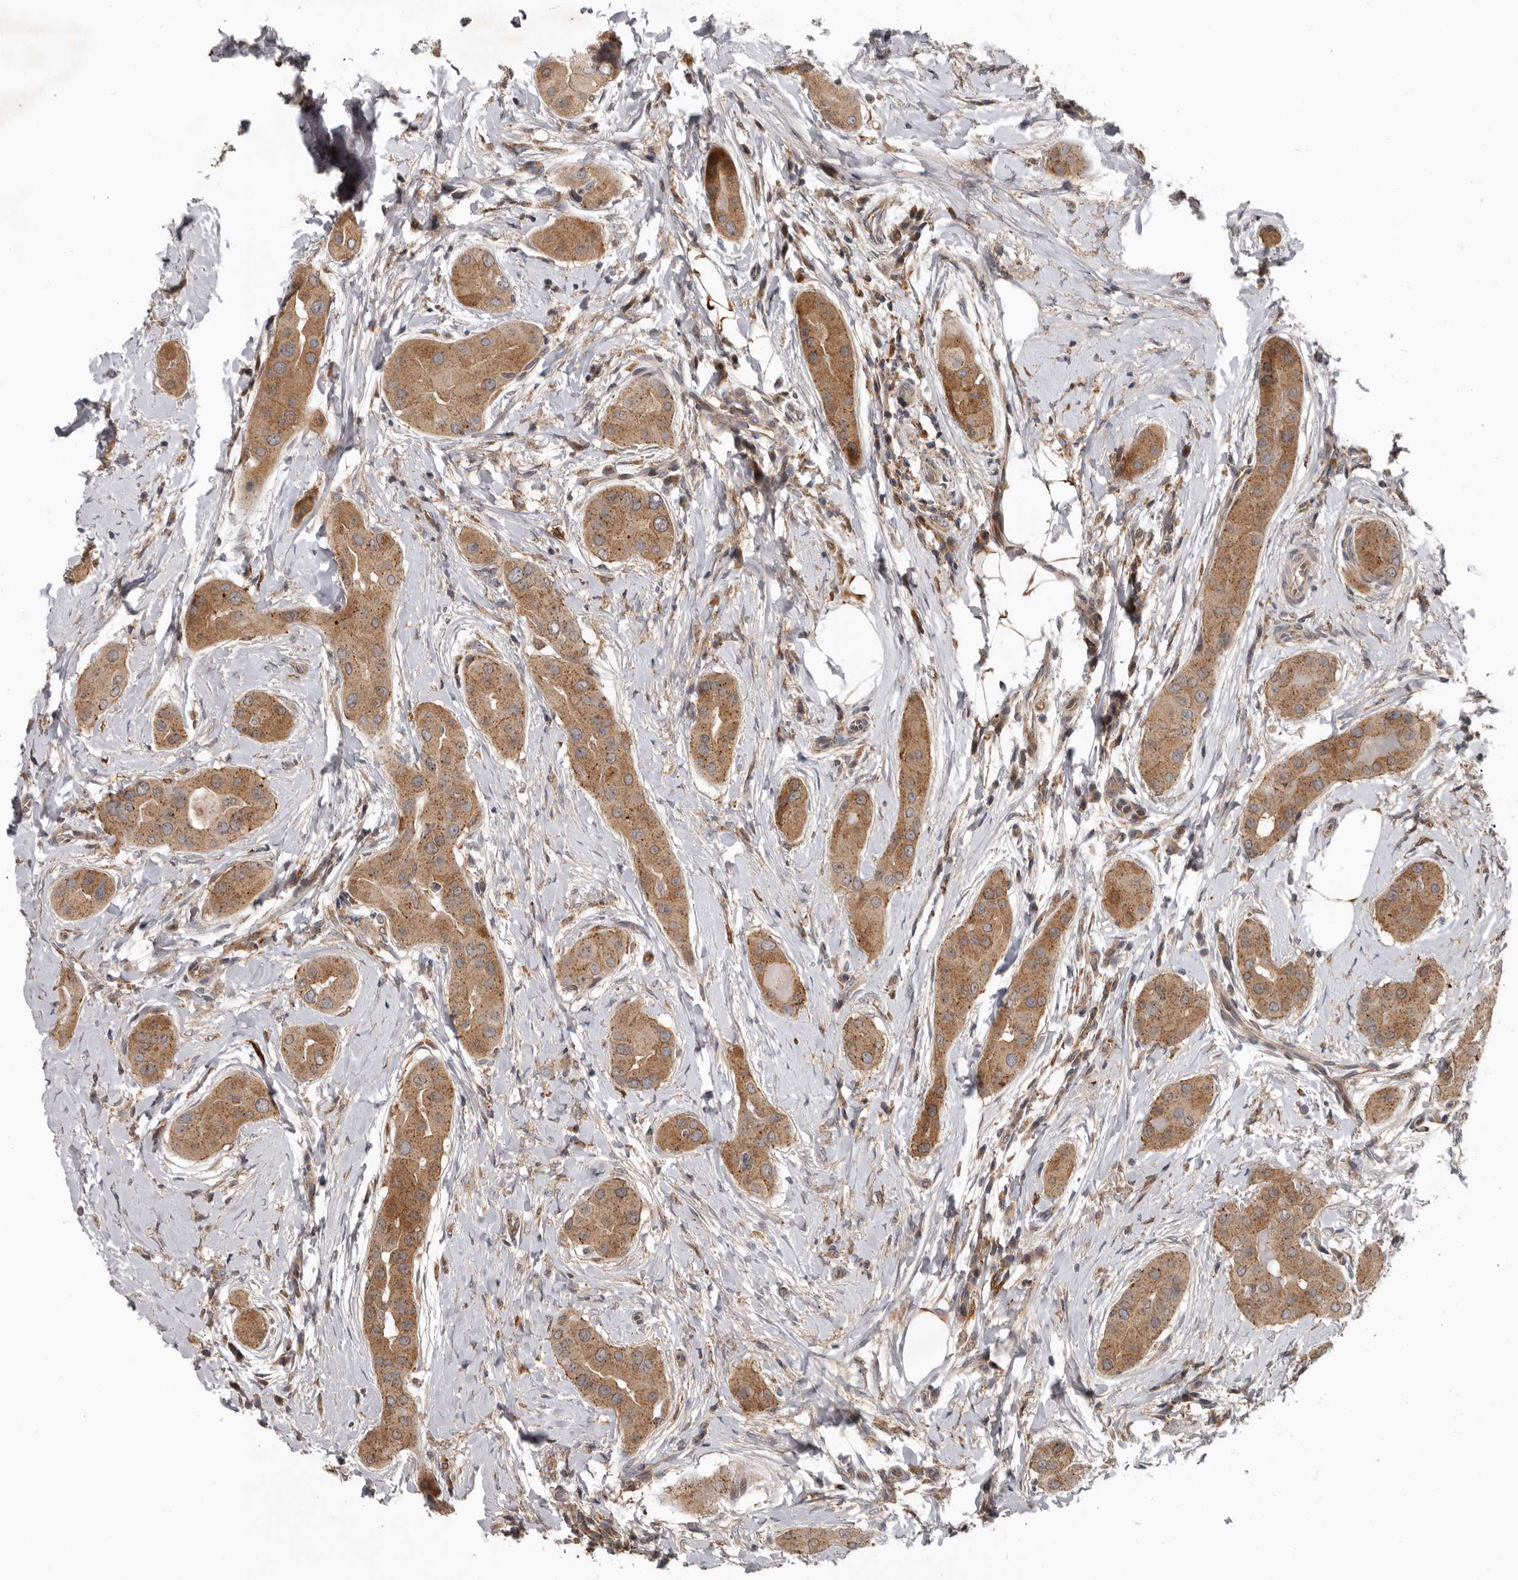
{"staining": {"intensity": "moderate", "quantity": ">75%", "location": "cytoplasmic/membranous"}, "tissue": "thyroid cancer", "cell_type": "Tumor cells", "image_type": "cancer", "snomed": [{"axis": "morphology", "description": "Papillary adenocarcinoma, NOS"}, {"axis": "topography", "description": "Thyroid gland"}], "caption": "Immunohistochemistry (IHC) micrograph of neoplastic tissue: human thyroid cancer stained using IHC exhibits medium levels of moderate protein expression localized specifically in the cytoplasmic/membranous of tumor cells, appearing as a cytoplasmic/membranous brown color.", "gene": "FGFR4", "patient": {"sex": "male", "age": 33}}